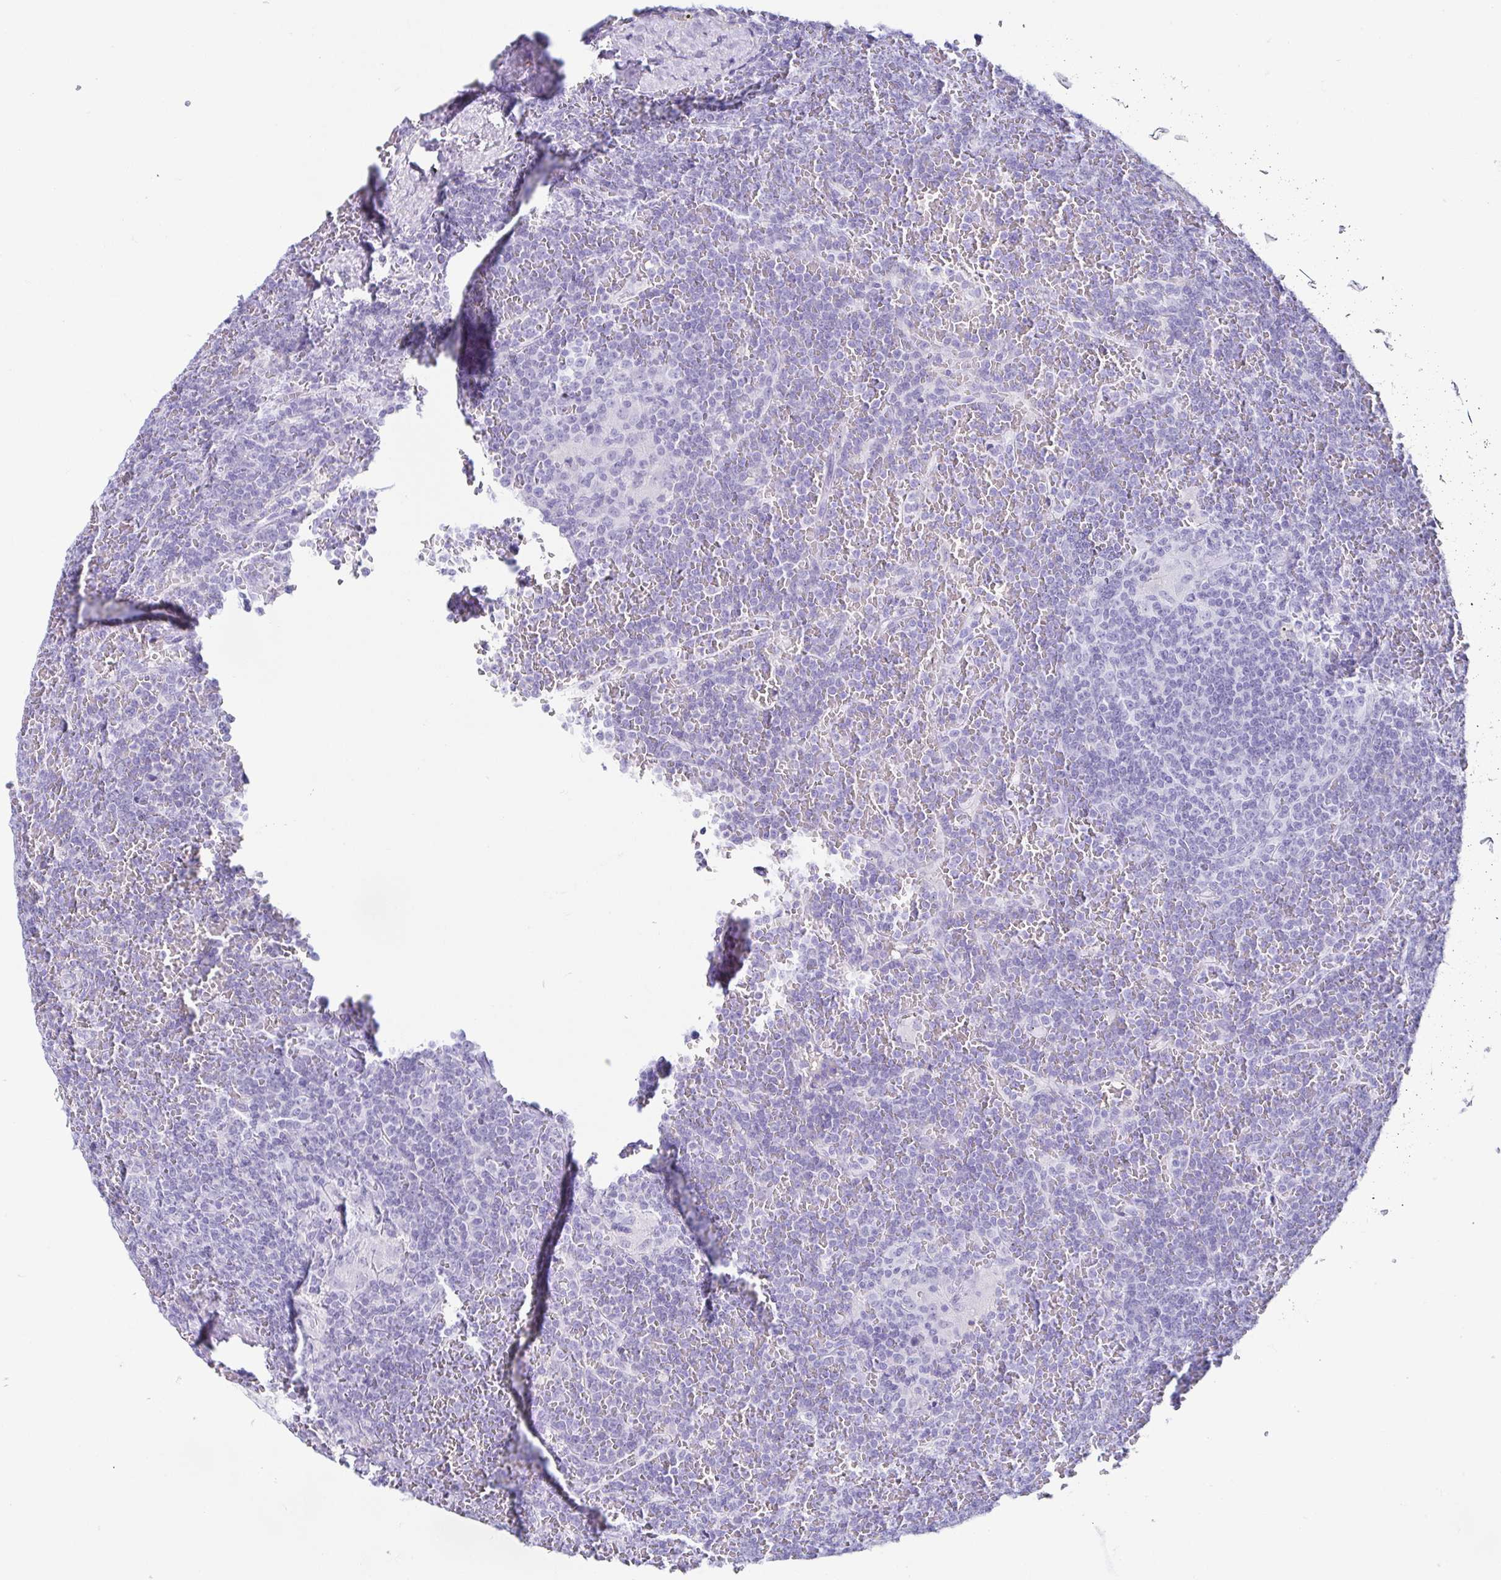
{"staining": {"intensity": "negative", "quantity": "none", "location": "none"}, "tissue": "lymphoma", "cell_type": "Tumor cells", "image_type": "cancer", "snomed": [{"axis": "morphology", "description": "Malignant lymphoma, non-Hodgkin's type, Low grade"}, {"axis": "topography", "description": "Spleen"}], "caption": "Tumor cells are negative for brown protein staining in low-grade malignant lymphoma, non-Hodgkin's type.", "gene": "CD164L2", "patient": {"sex": "female", "age": 19}}